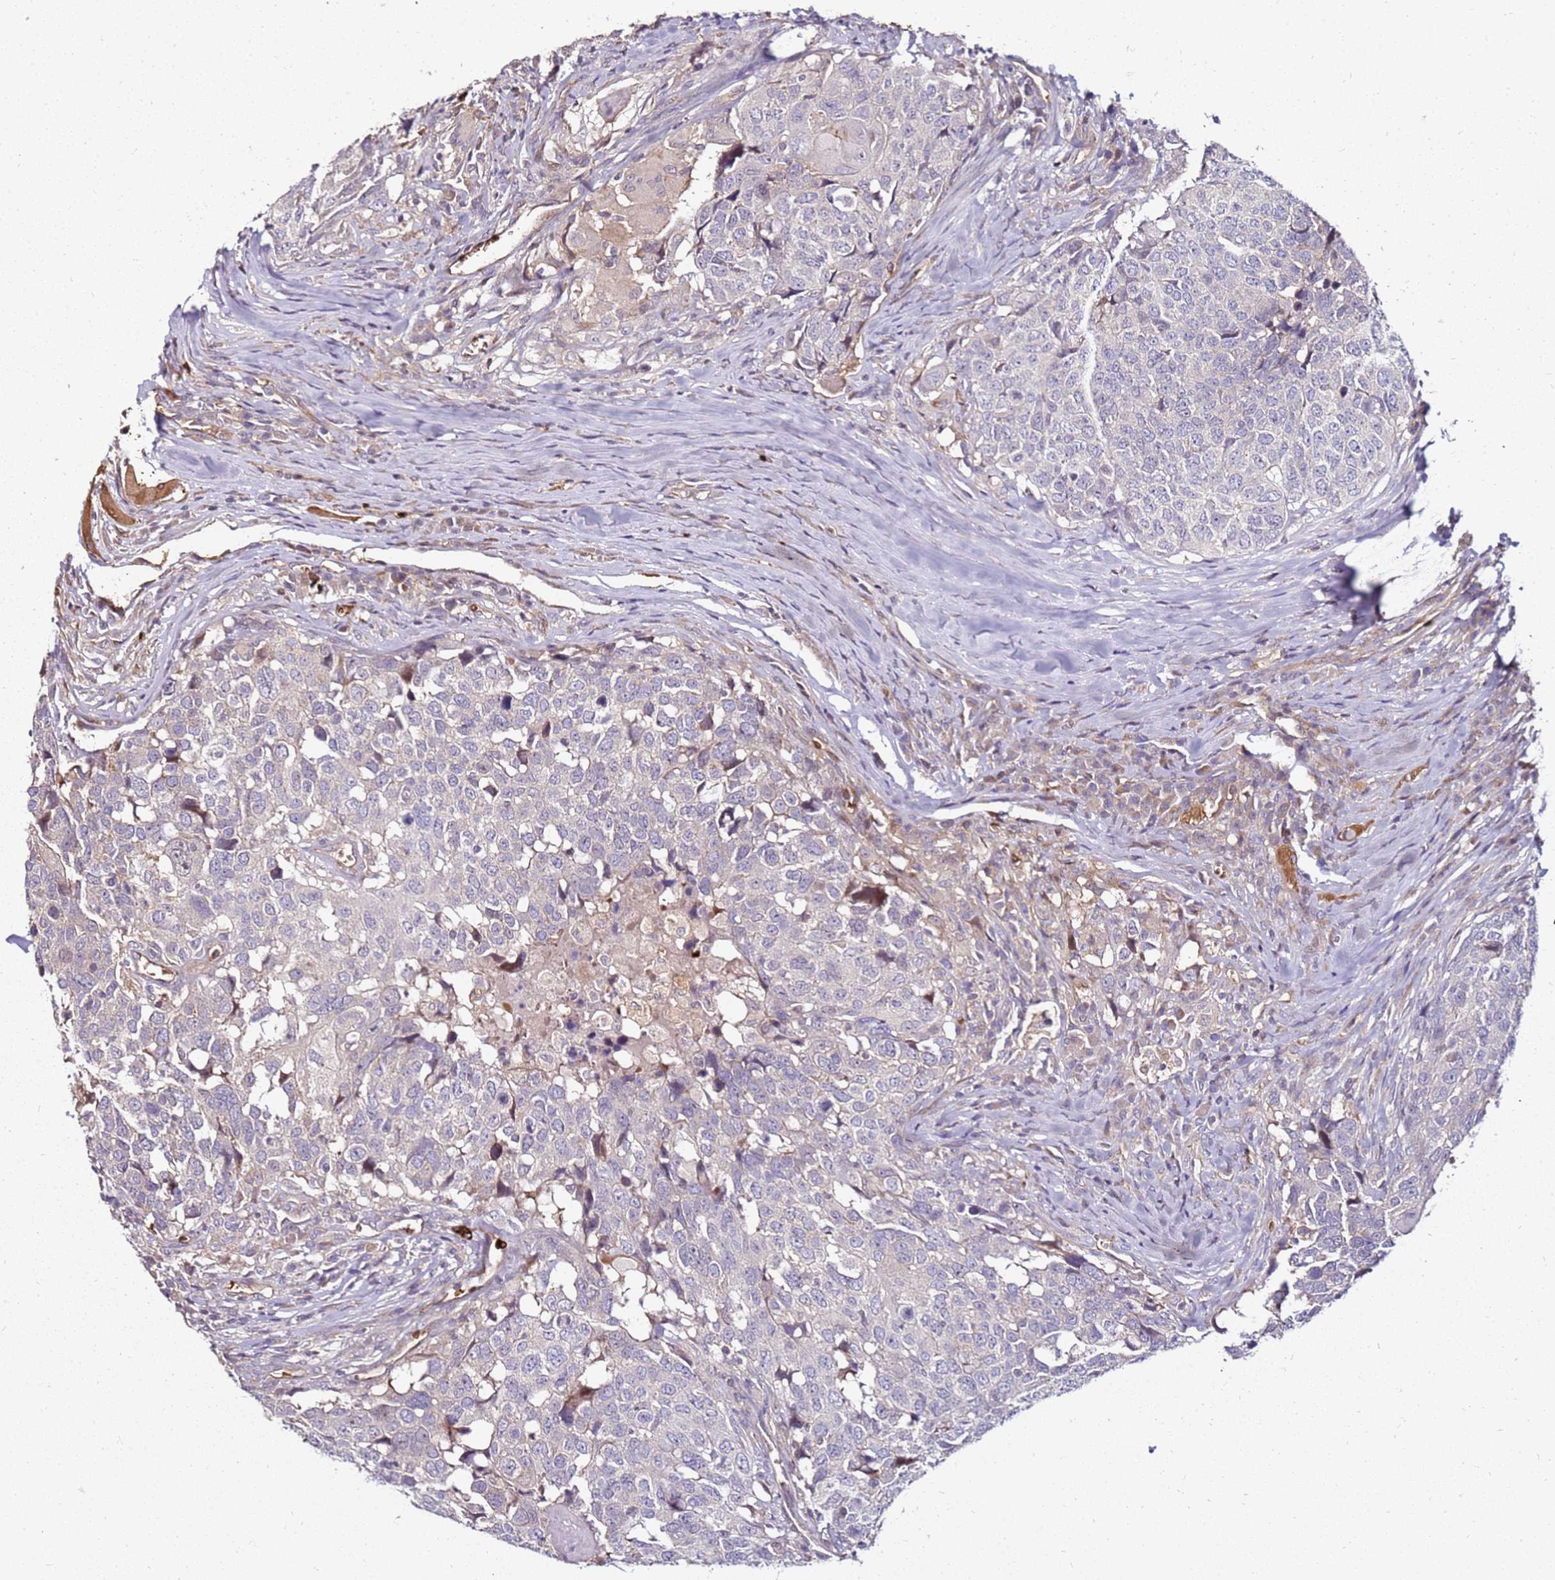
{"staining": {"intensity": "negative", "quantity": "none", "location": "none"}, "tissue": "head and neck cancer", "cell_type": "Tumor cells", "image_type": "cancer", "snomed": [{"axis": "morphology", "description": "Squamous cell carcinoma, NOS"}, {"axis": "topography", "description": "Head-Neck"}], "caption": "A photomicrograph of squamous cell carcinoma (head and neck) stained for a protein reveals no brown staining in tumor cells. (IHC, brightfield microscopy, high magnification).", "gene": "RNF11", "patient": {"sex": "male", "age": 66}}